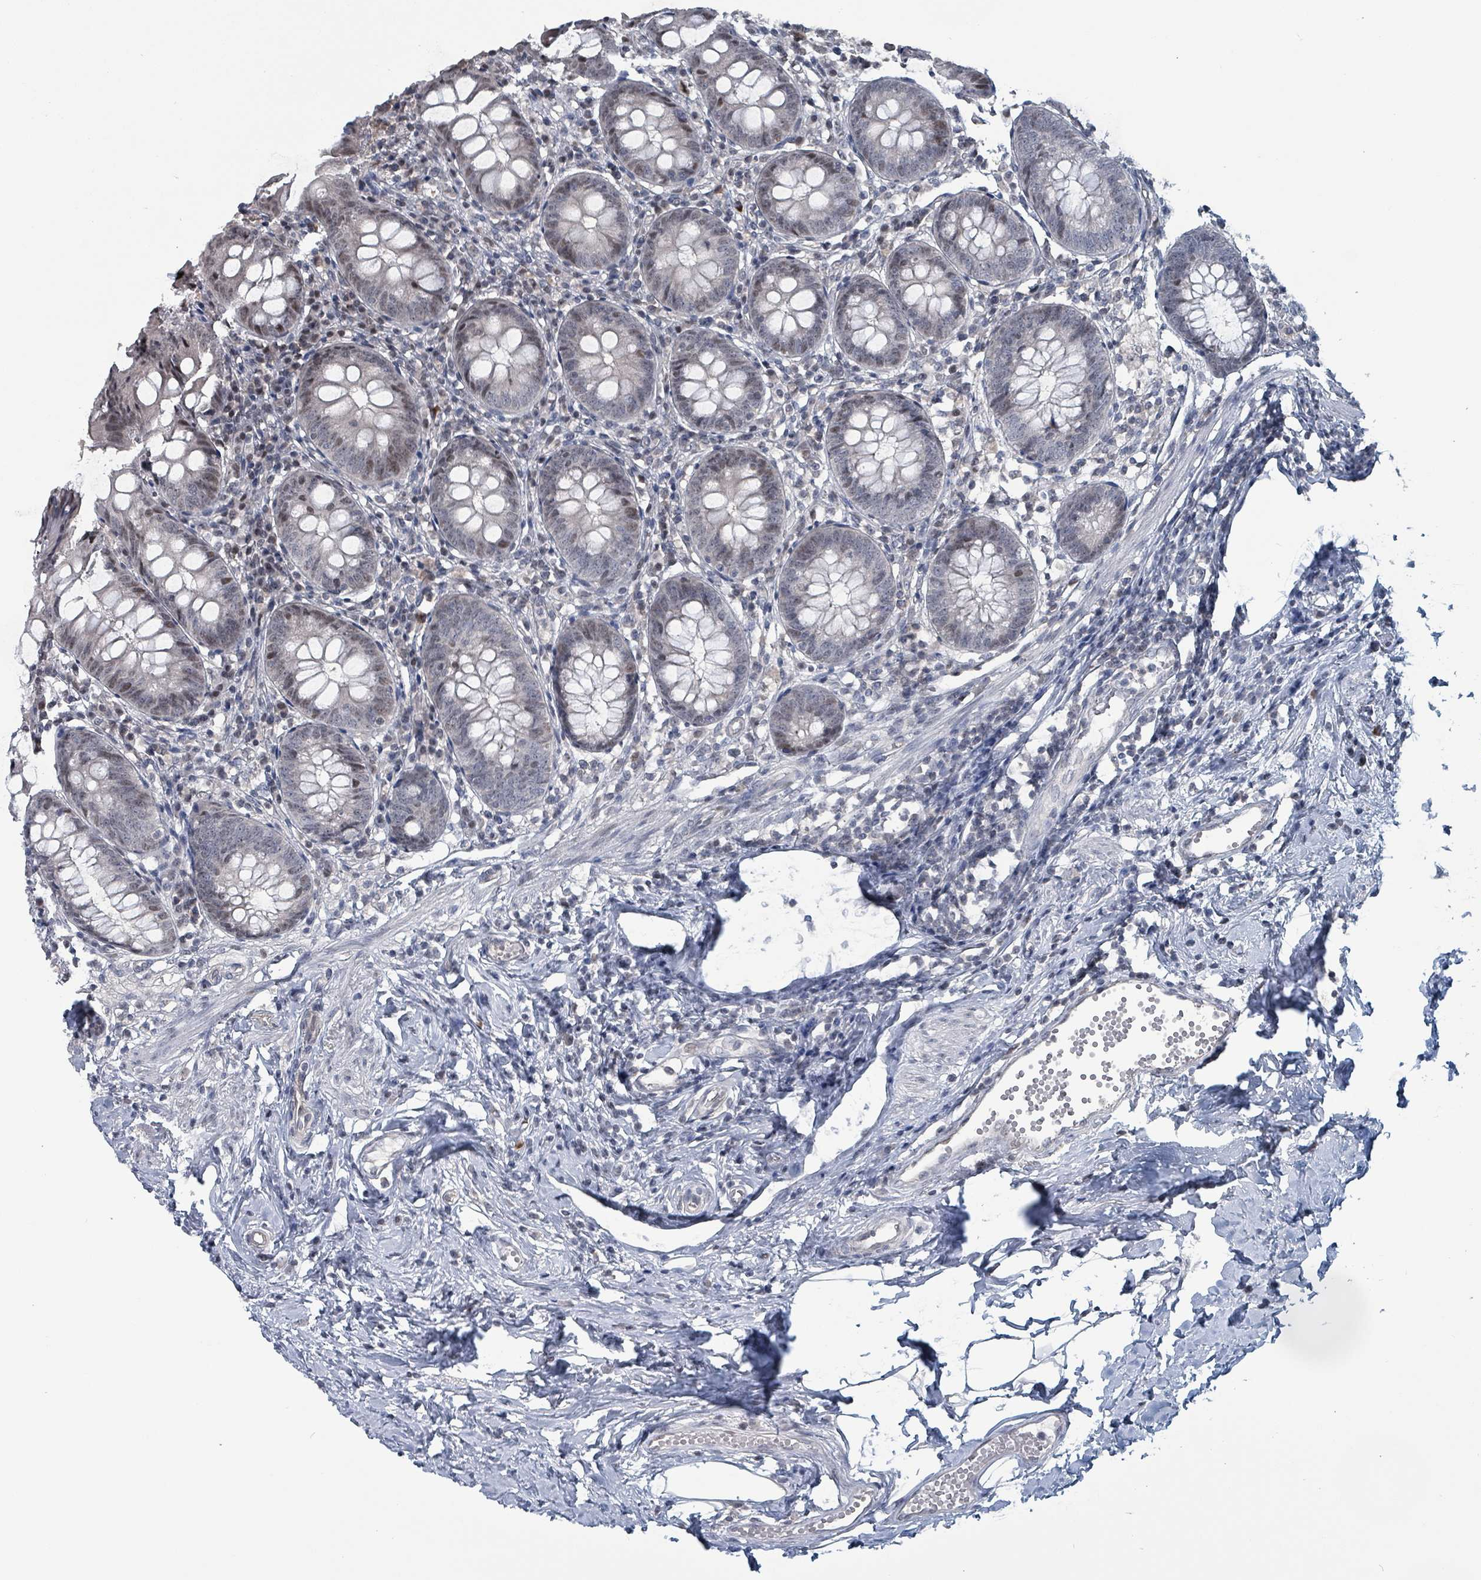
{"staining": {"intensity": "weak", "quantity": "25%-75%", "location": "nuclear"}, "tissue": "appendix", "cell_type": "Glandular cells", "image_type": "normal", "snomed": [{"axis": "morphology", "description": "Normal tissue, NOS"}, {"axis": "topography", "description": "Appendix"}], "caption": "High-magnification brightfield microscopy of unremarkable appendix stained with DAB (brown) and counterstained with hematoxylin (blue). glandular cells exhibit weak nuclear expression is present in approximately25%-75% of cells.", "gene": "BIVM", "patient": {"sex": "female", "age": 54}}